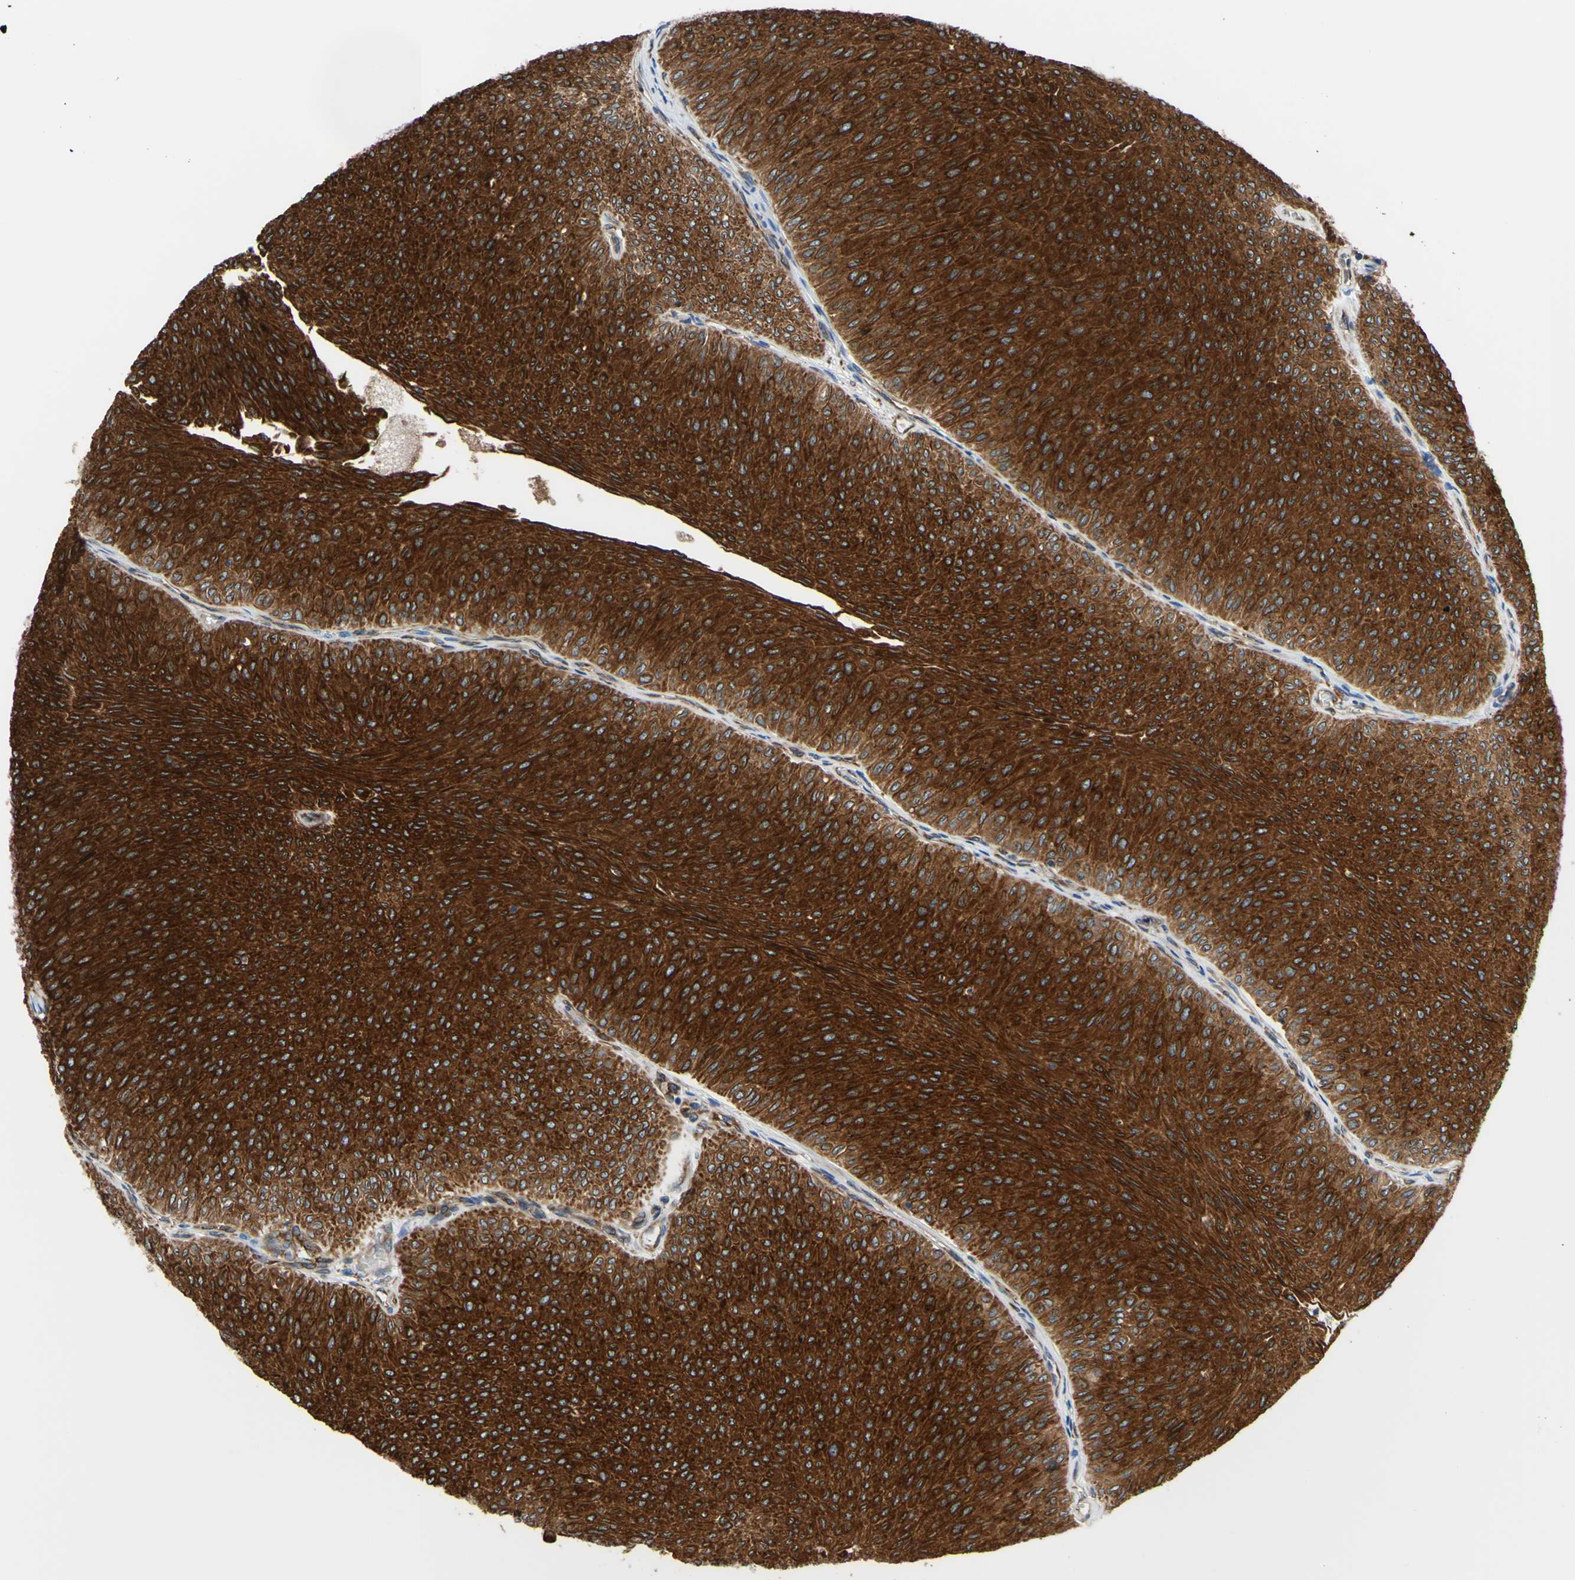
{"staining": {"intensity": "strong", "quantity": ">75%", "location": "cytoplasmic/membranous"}, "tissue": "urothelial cancer", "cell_type": "Tumor cells", "image_type": "cancer", "snomed": [{"axis": "morphology", "description": "Urothelial carcinoma, Low grade"}, {"axis": "topography", "description": "Urinary bladder"}], "caption": "A high-resolution micrograph shows IHC staining of low-grade urothelial carcinoma, which demonstrates strong cytoplasmic/membranous positivity in approximately >75% of tumor cells. (Brightfield microscopy of DAB IHC at high magnification).", "gene": "MGST2", "patient": {"sex": "male", "age": 78}}